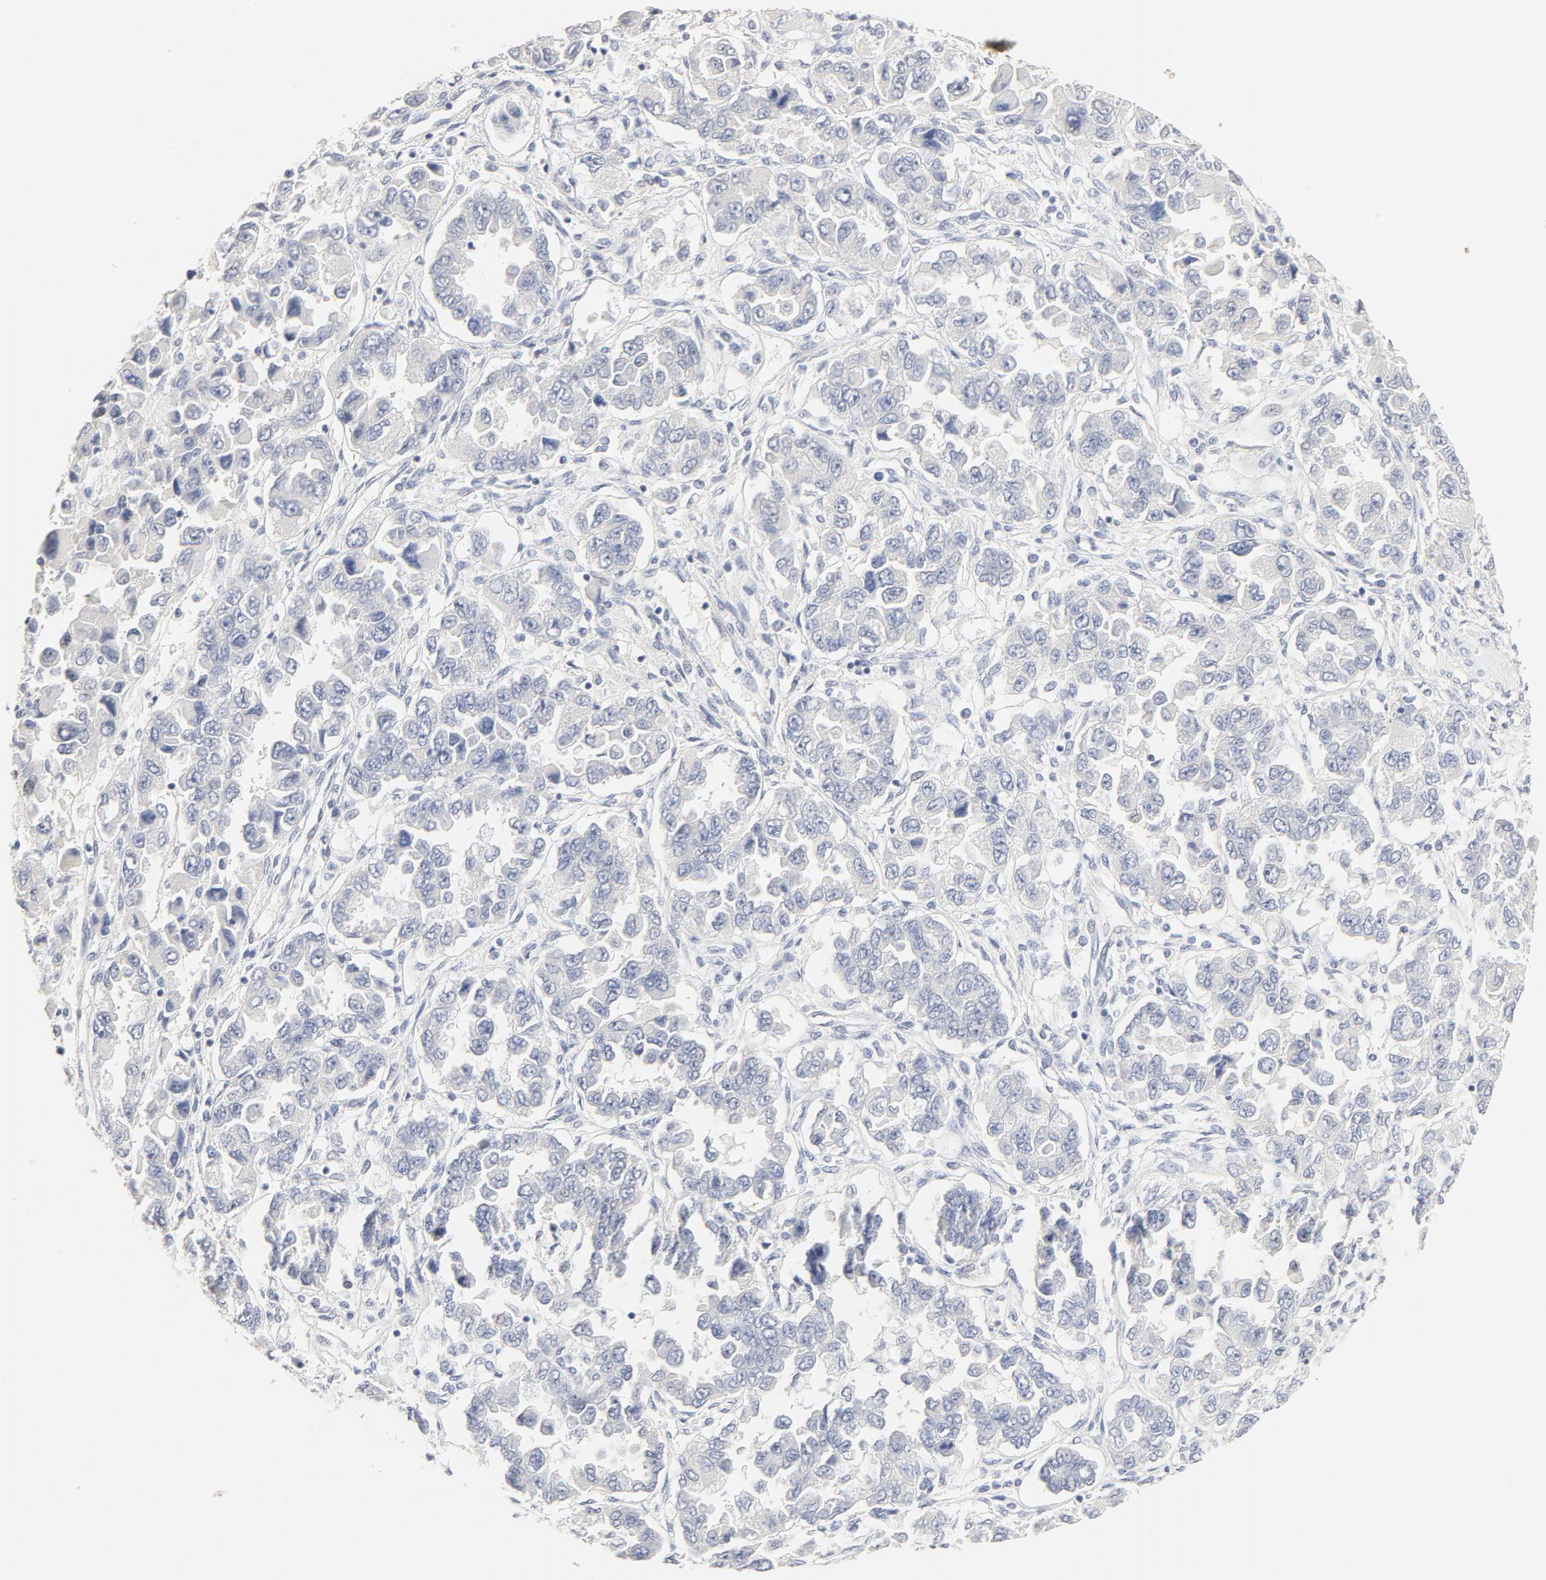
{"staining": {"intensity": "negative", "quantity": "none", "location": "none"}, "tissue": "ovarian cancer", "cell_type": "Tumor cells", "image_type": "cancer", "snomed": [{"axis": "morphology", "description": "Cystadenocarcinoma, serous, NOS"}, {"axis": "topography", "description": "Ovary"}], "caption": "DAB immunohistochemical staining of human ovarian cancer demonstrates no significant positivity in tumor cells. Brightfield microscopy of IHC stained with DAB (brown) and hematoxylin (blue), captured at high magnification.", "gene": "FCGBP", "patient": {"sex": "female", "age": 84}}